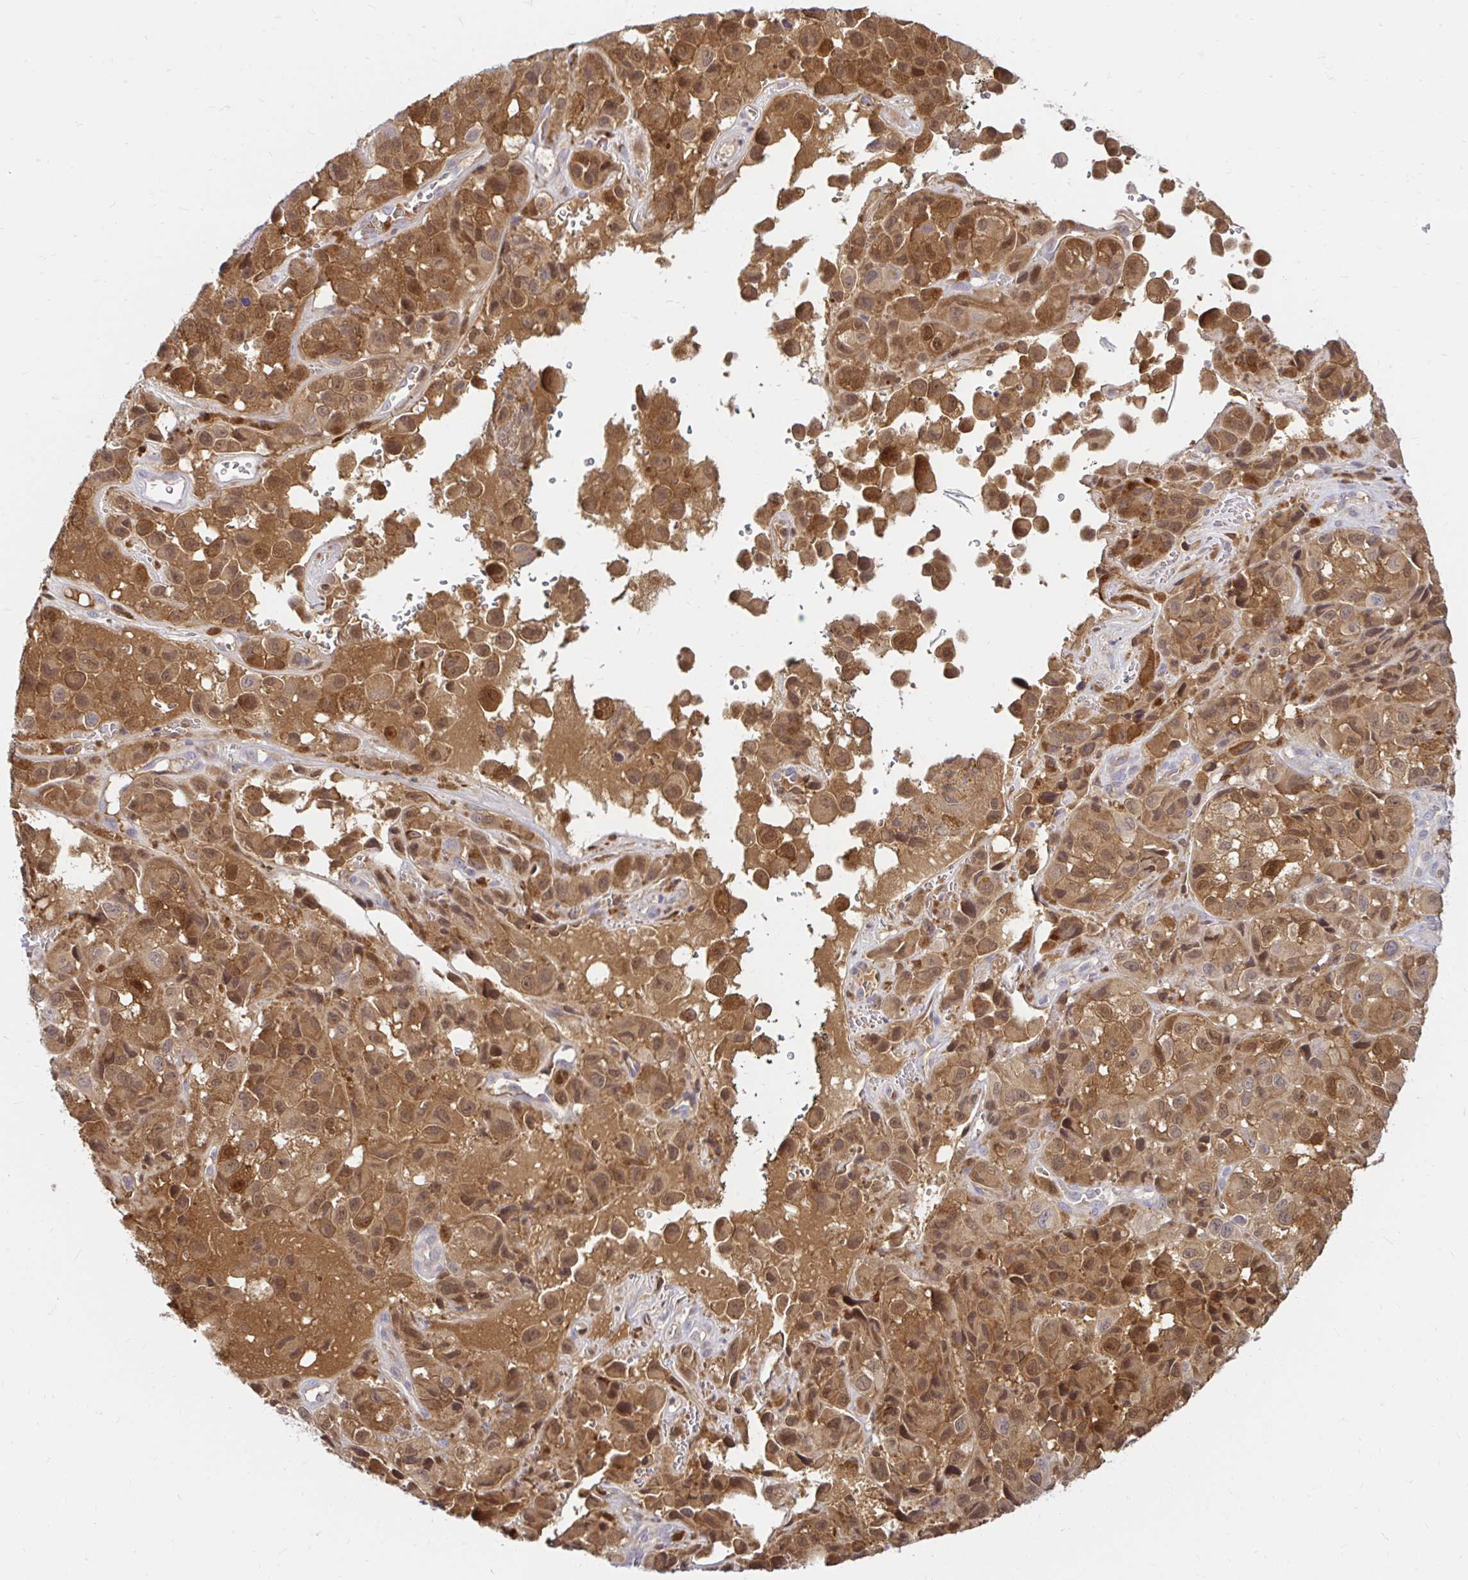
{"staining": {"intensity": "moderate", "quantity": ">75%", "location": "cytoplasmic/membranous"}, "tissue": "melanoma", "cell_type": "Tumor cells", "image_type": "cancer", "snomed": [{"axis": "morphology", "description": "Malignant melanoma, NOS"}, {"axis": "topography", "description": "Skin"}], "caption": "A high-resolution image shows immunohistochemistry (IHC) staining of melanoma, which shows moderate cytoplasmic/membranous staining in approximately >75% of tumor cells.", "gene": "PYCARD", "patient": {"sex": "male", "age": 93}}